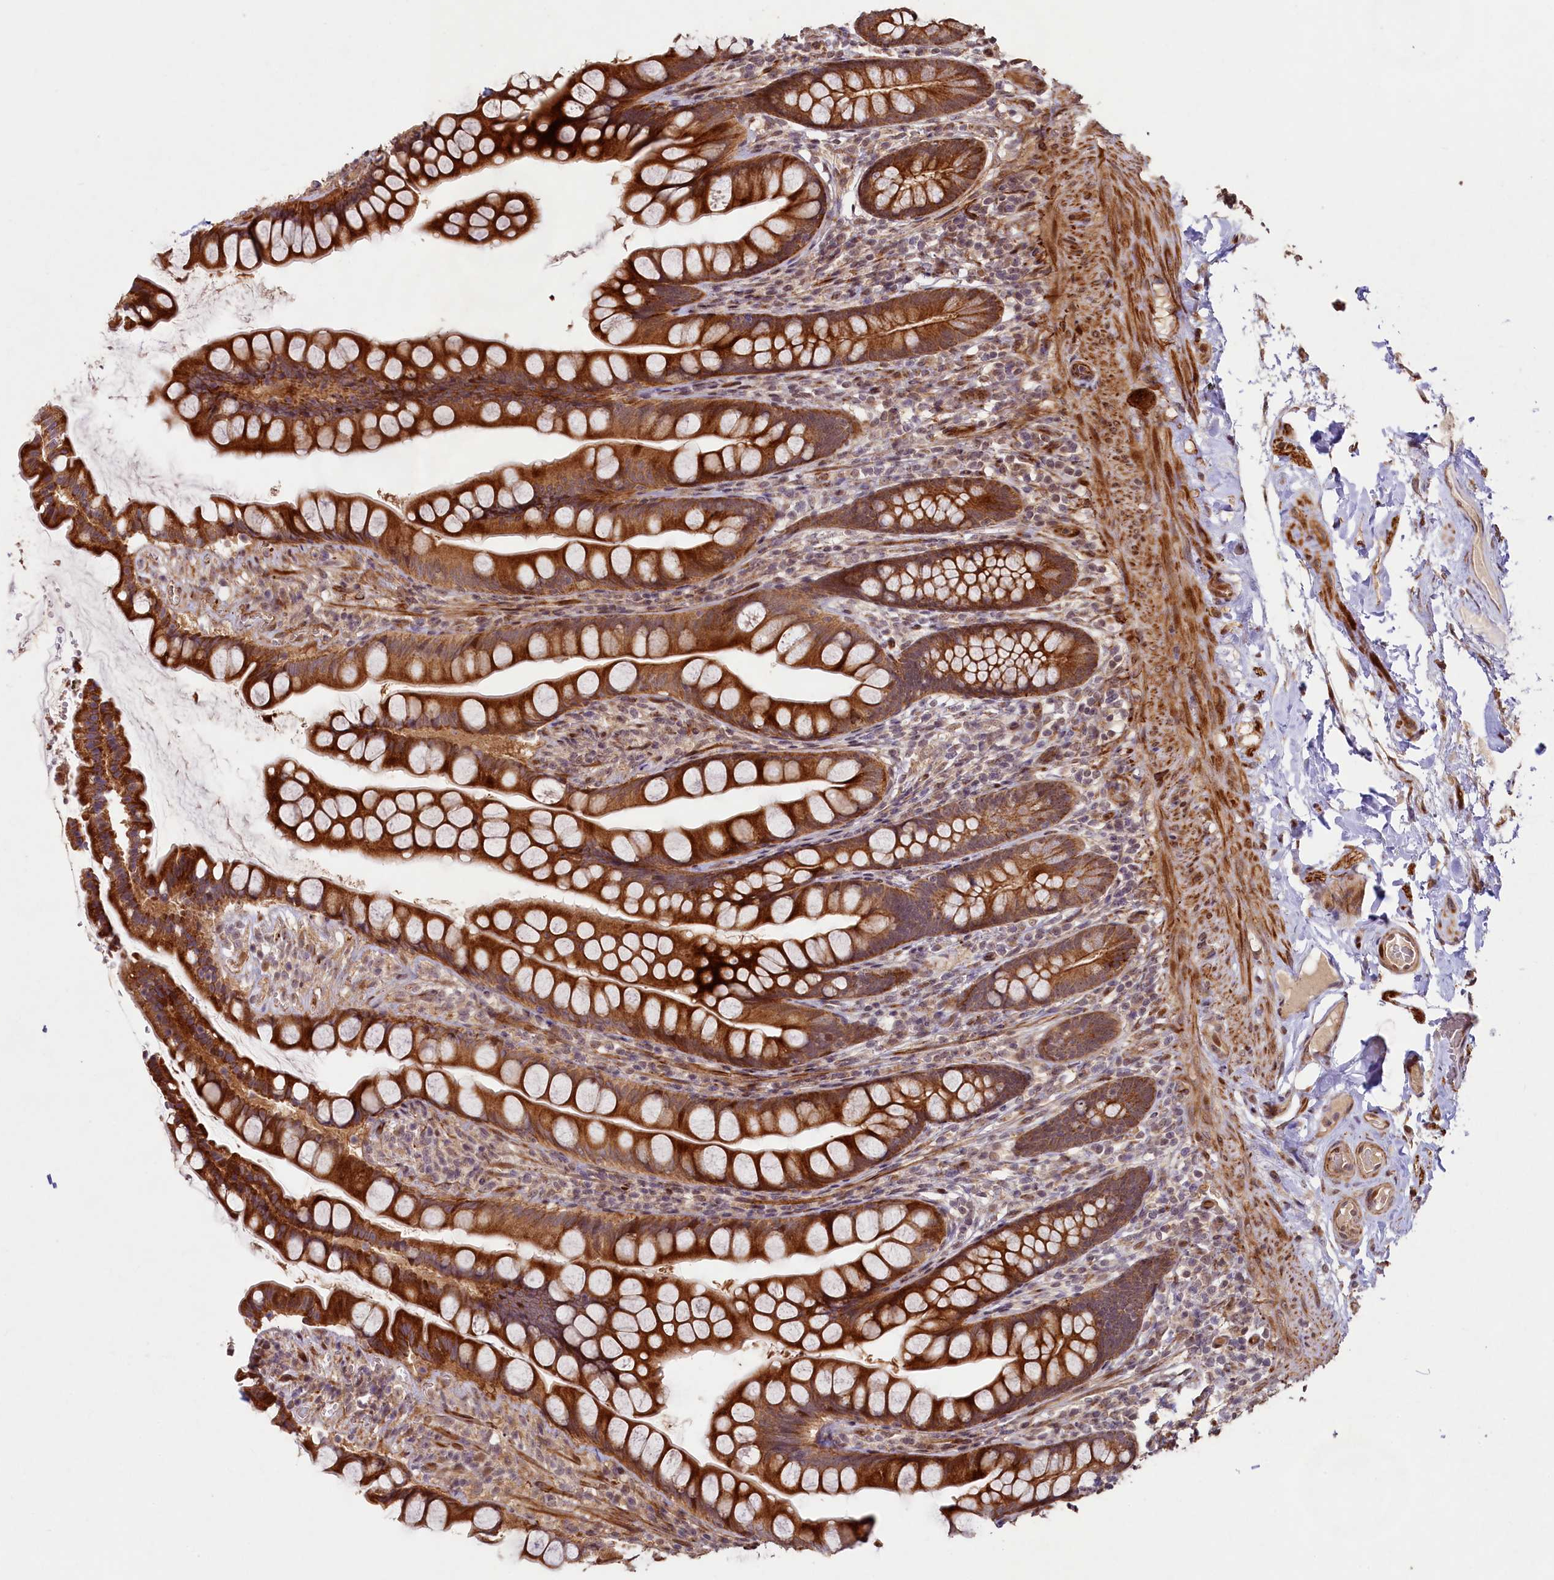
{"staining": {"intensity": "strong", "quantity": ">75%", "location": "cytoplasmic/membranous"}, "tissue": "small intestine", "cell_type": "Glandular cells", "image_type": "normal", "snomed": [{"axis": "morphology", "description": "Normal tissue, NOS"}, {"axis": "topography", "description": "Small intestine"}], "caption": "Human small intestine stained with a protein marker displays strong staining in glandular cells.", "gene": "SHPRH", "patient": {"sex": "male", "age": 70}}